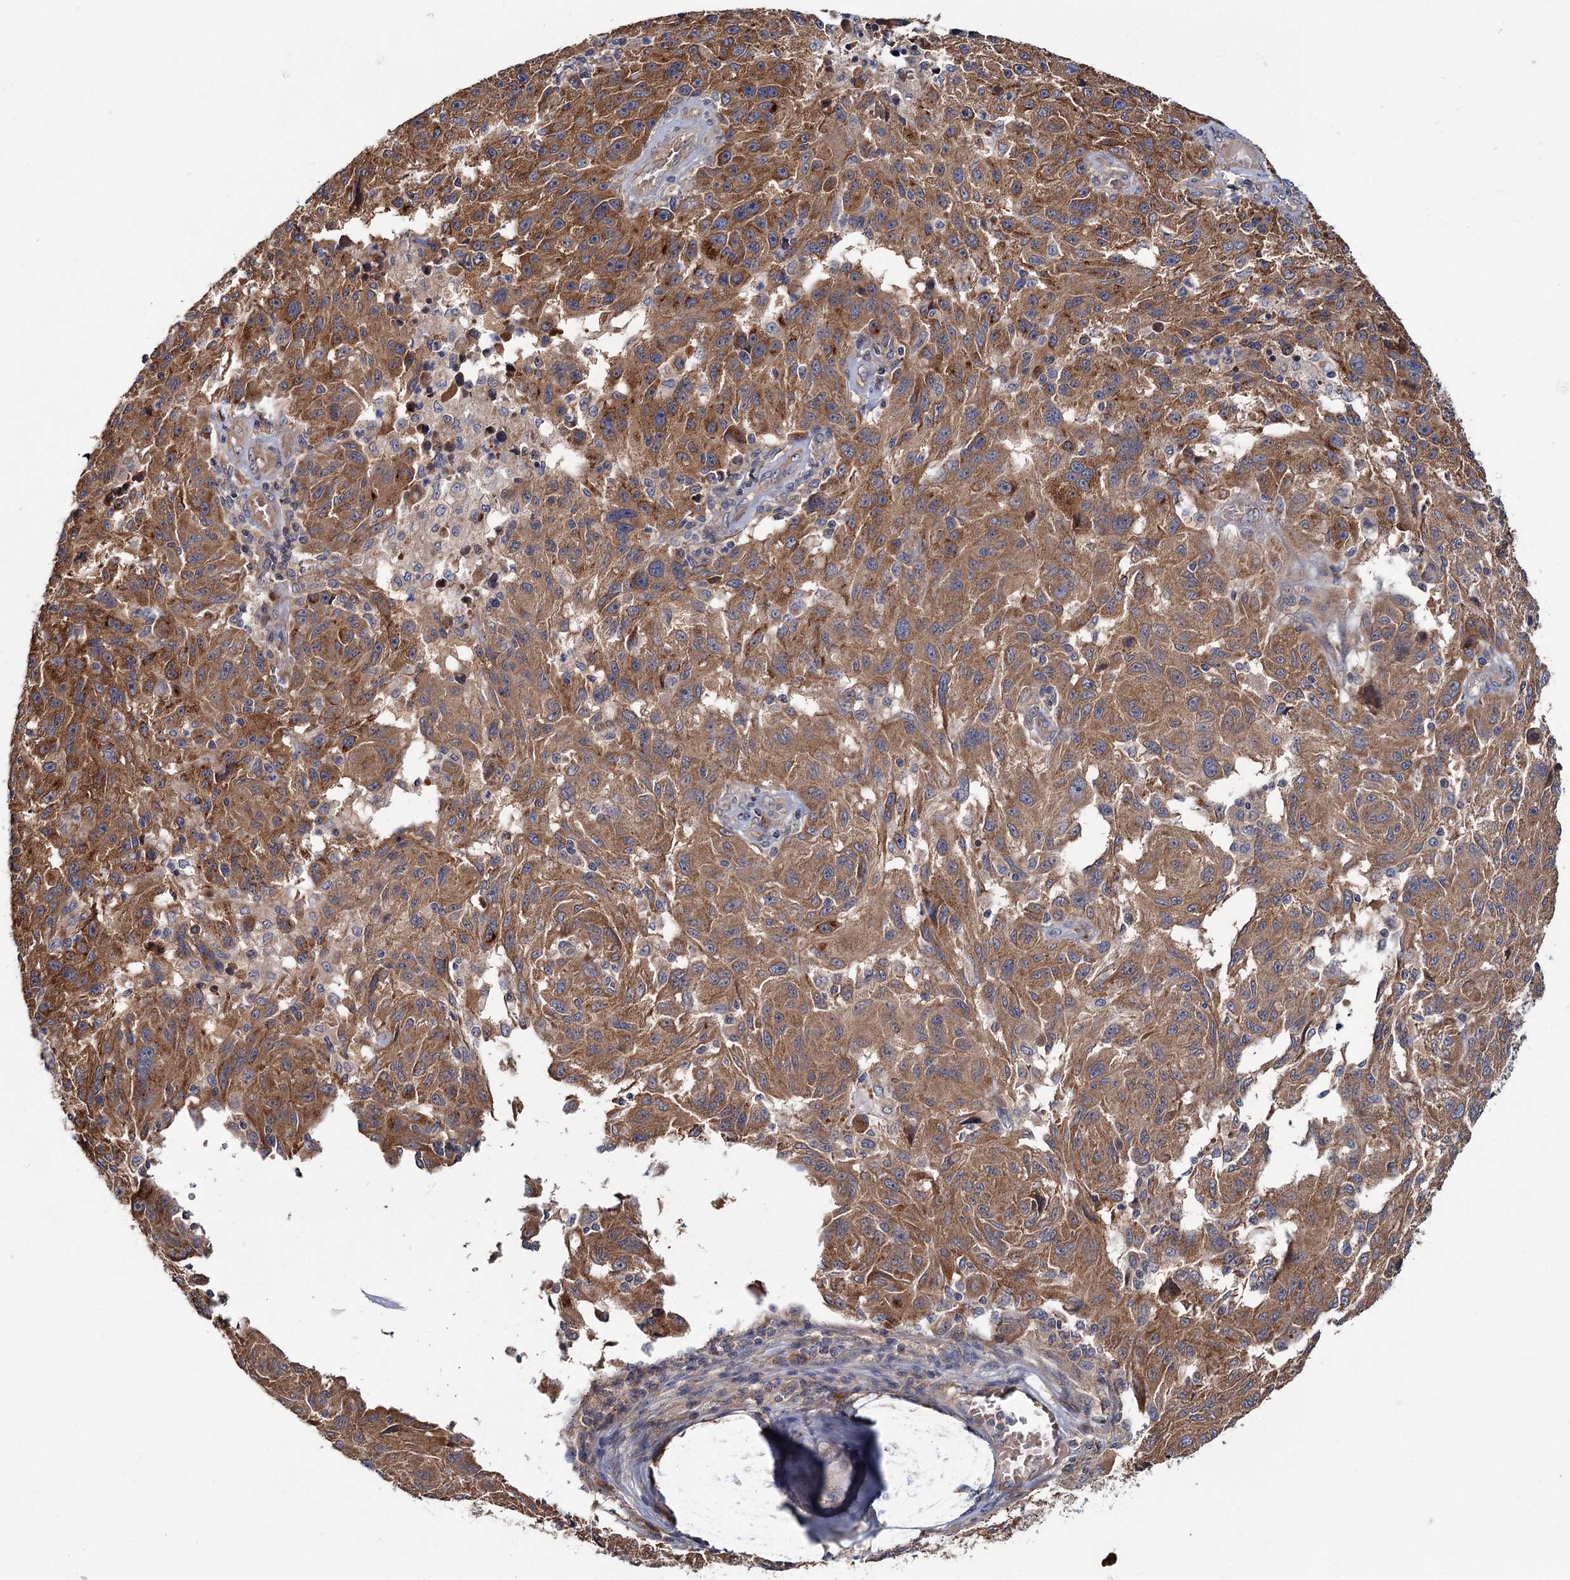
{"staining": {"intensity": "strong", "quantity": ">75%", "location": "cytoplasmic/membranous"}, "tissue": "melanoma", "cell_type": "Tumor cells", "image_type": "cancer", "snomed": [{"axis": "morphology", "description": "Malignant melanoma, NOS"}, {"axis": "topography", "description": "Skin"}], "caption": "Protein staining shows strong cytoplasmic/membranous positivity in approximately >75% of tumor cells in malignant melanoma.", "gene": "MTRR", "patient": {"sex": "male", "age": 53}}